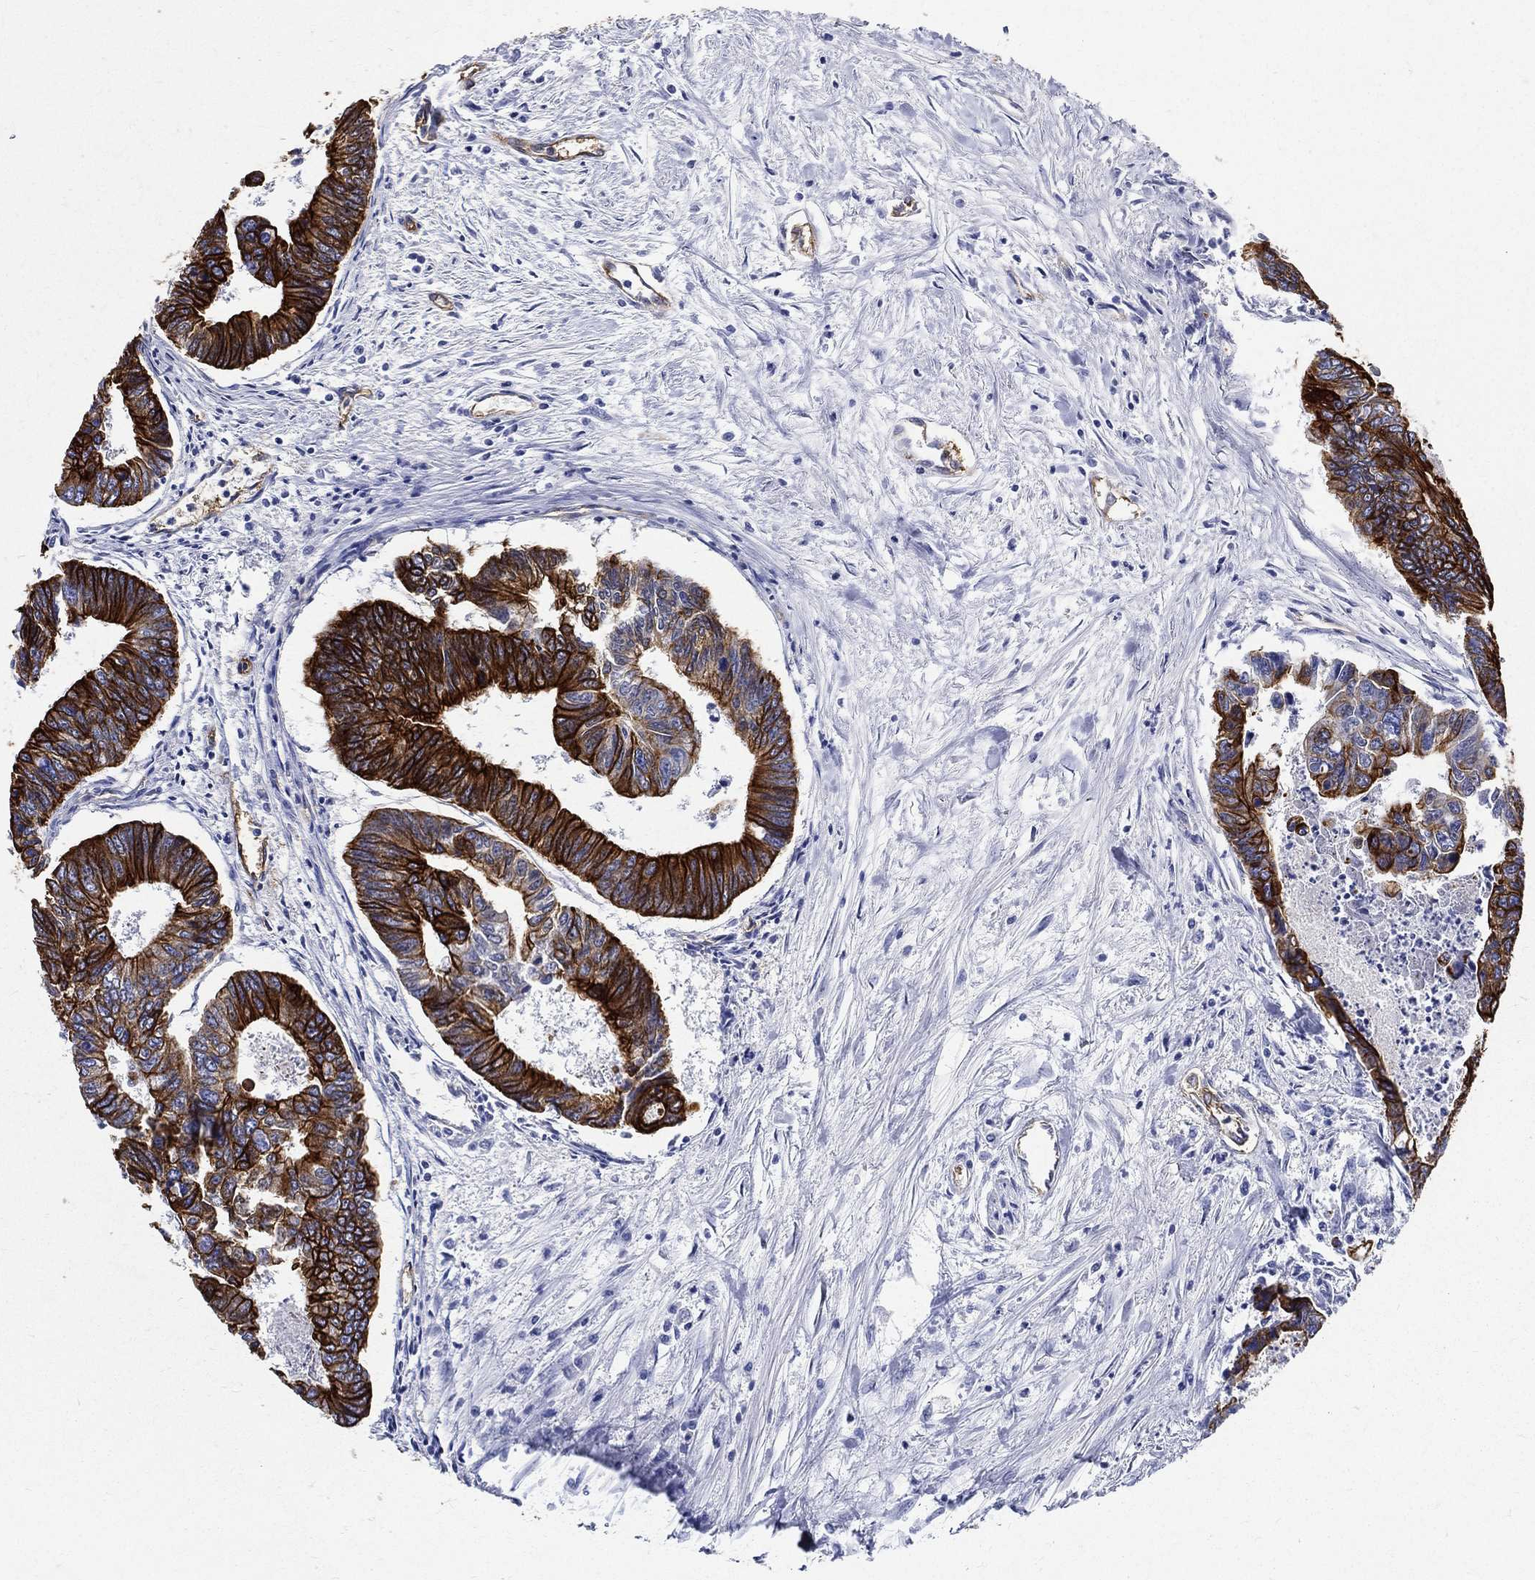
{"staining": {"intensity": "strong", "quantity": ">75%", "location": "cytoplasmic/membranous"}, "tissue": "colorectal cancer", "cell_type": "Tumor cells", "image_type": "cancer", "snomed": [{"axis": "morphology", "description": "Adenocarcinoma, NOS"}, {"axis": "topography", "description": "Colon"}], "caption": "Tumor cells show strong cytoplasmic/membranous positivity in about >75% of cells in adenocarcinoma (colorectal).", "gene": "NEDD9", "patient": {"sex": "female", "age": 65}}